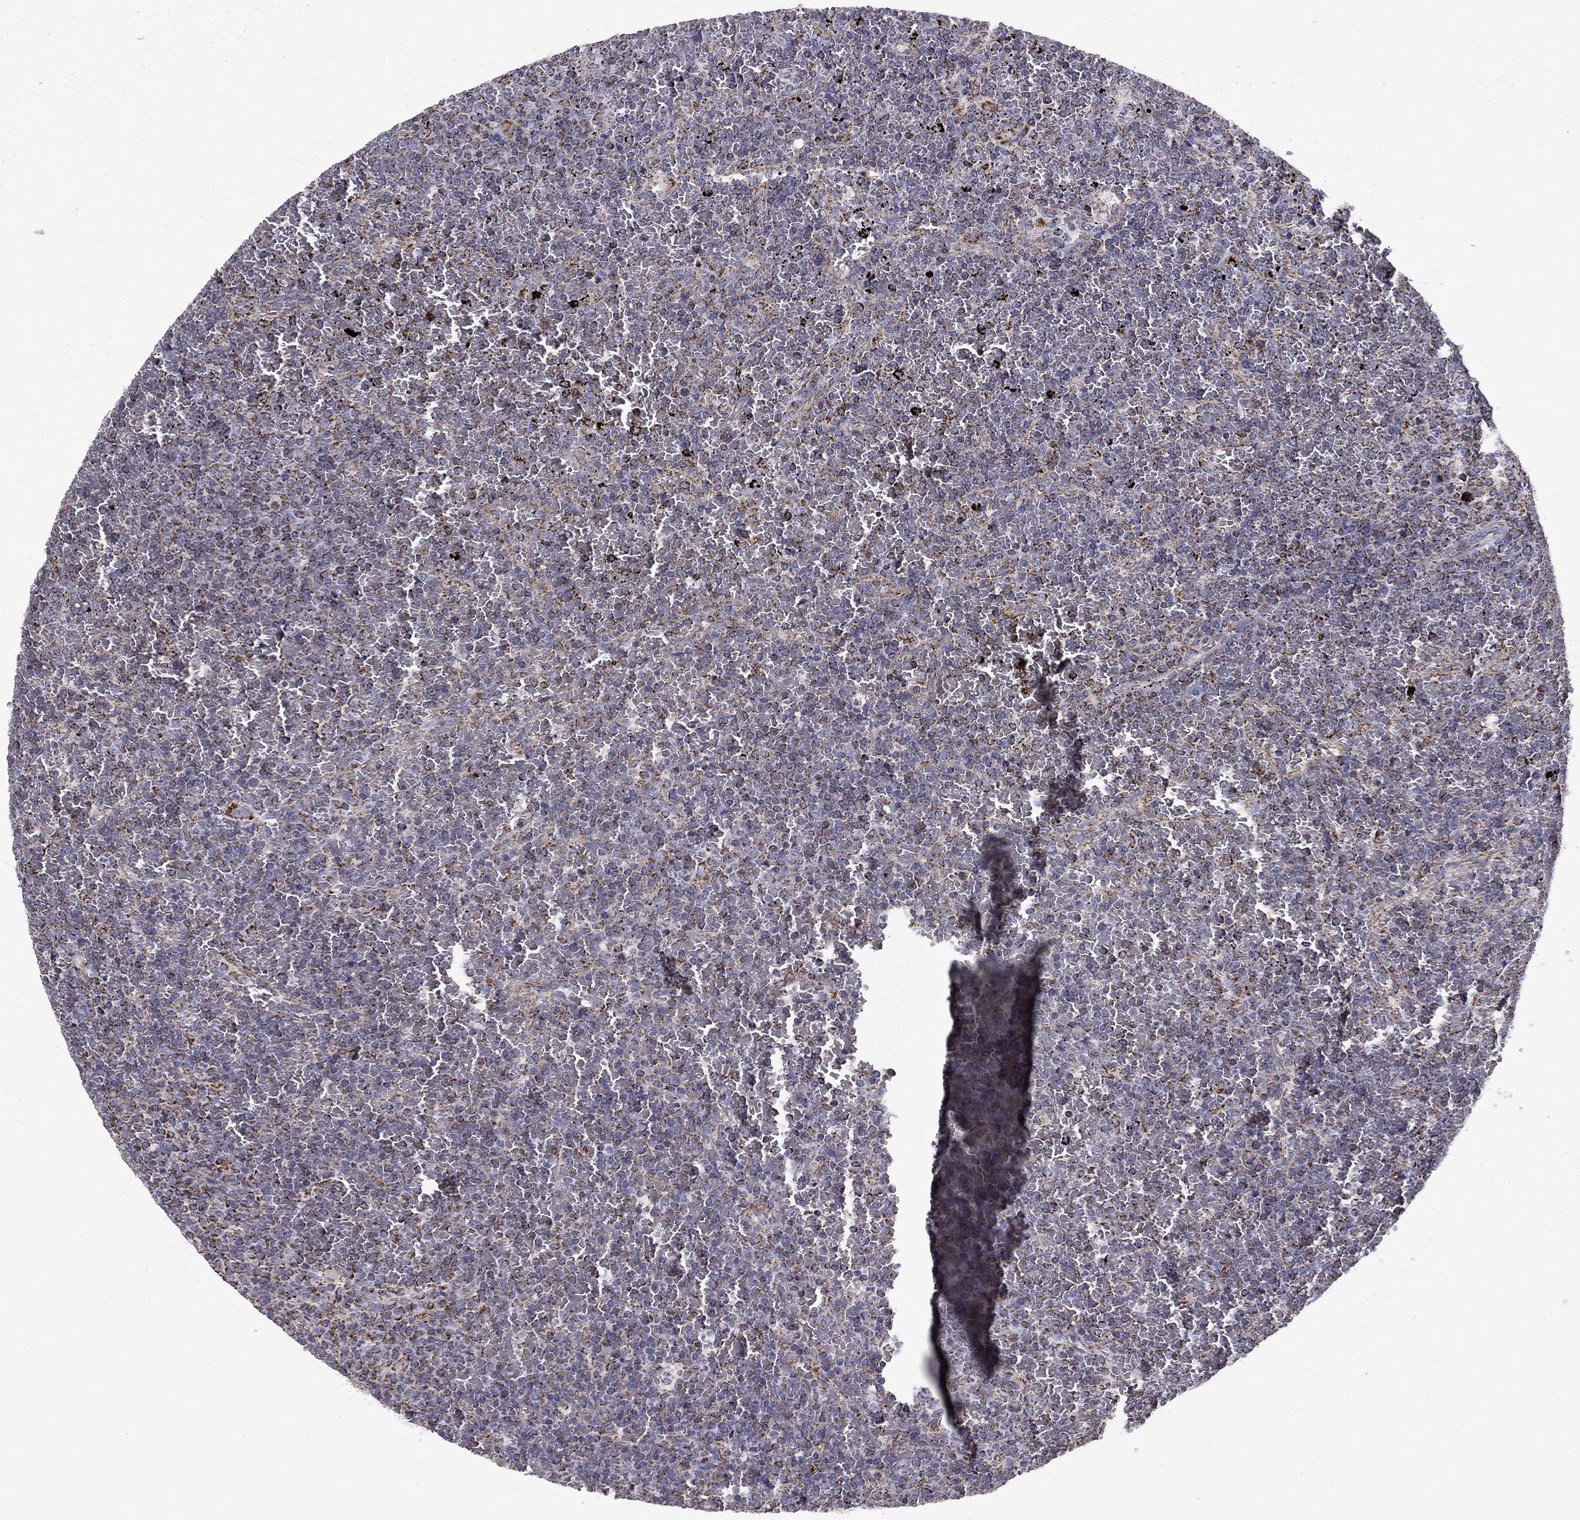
{"staining": {"intensity": "strong", "quantity": "<25%", "location": "cytoplasmic/membranous"}, "tissue": "lymphoma", "cell_type": "Tumor cells", "image_type": "cancer", "snomed": [{"axis": "morphology", "description": "Malignant lymphoma, non-Hodgkin's type, Low grade"}, {"axis": "topography", "description": "Spleen"}], "caption": "Protein staining by immunohistochemistry (IHC) shows strong cytoplasmic/membranous expression in about <25% of tumor cells in lymphoma.", "gene": "NDUFV1", "patient": {"sex": "female", "age": 77}}